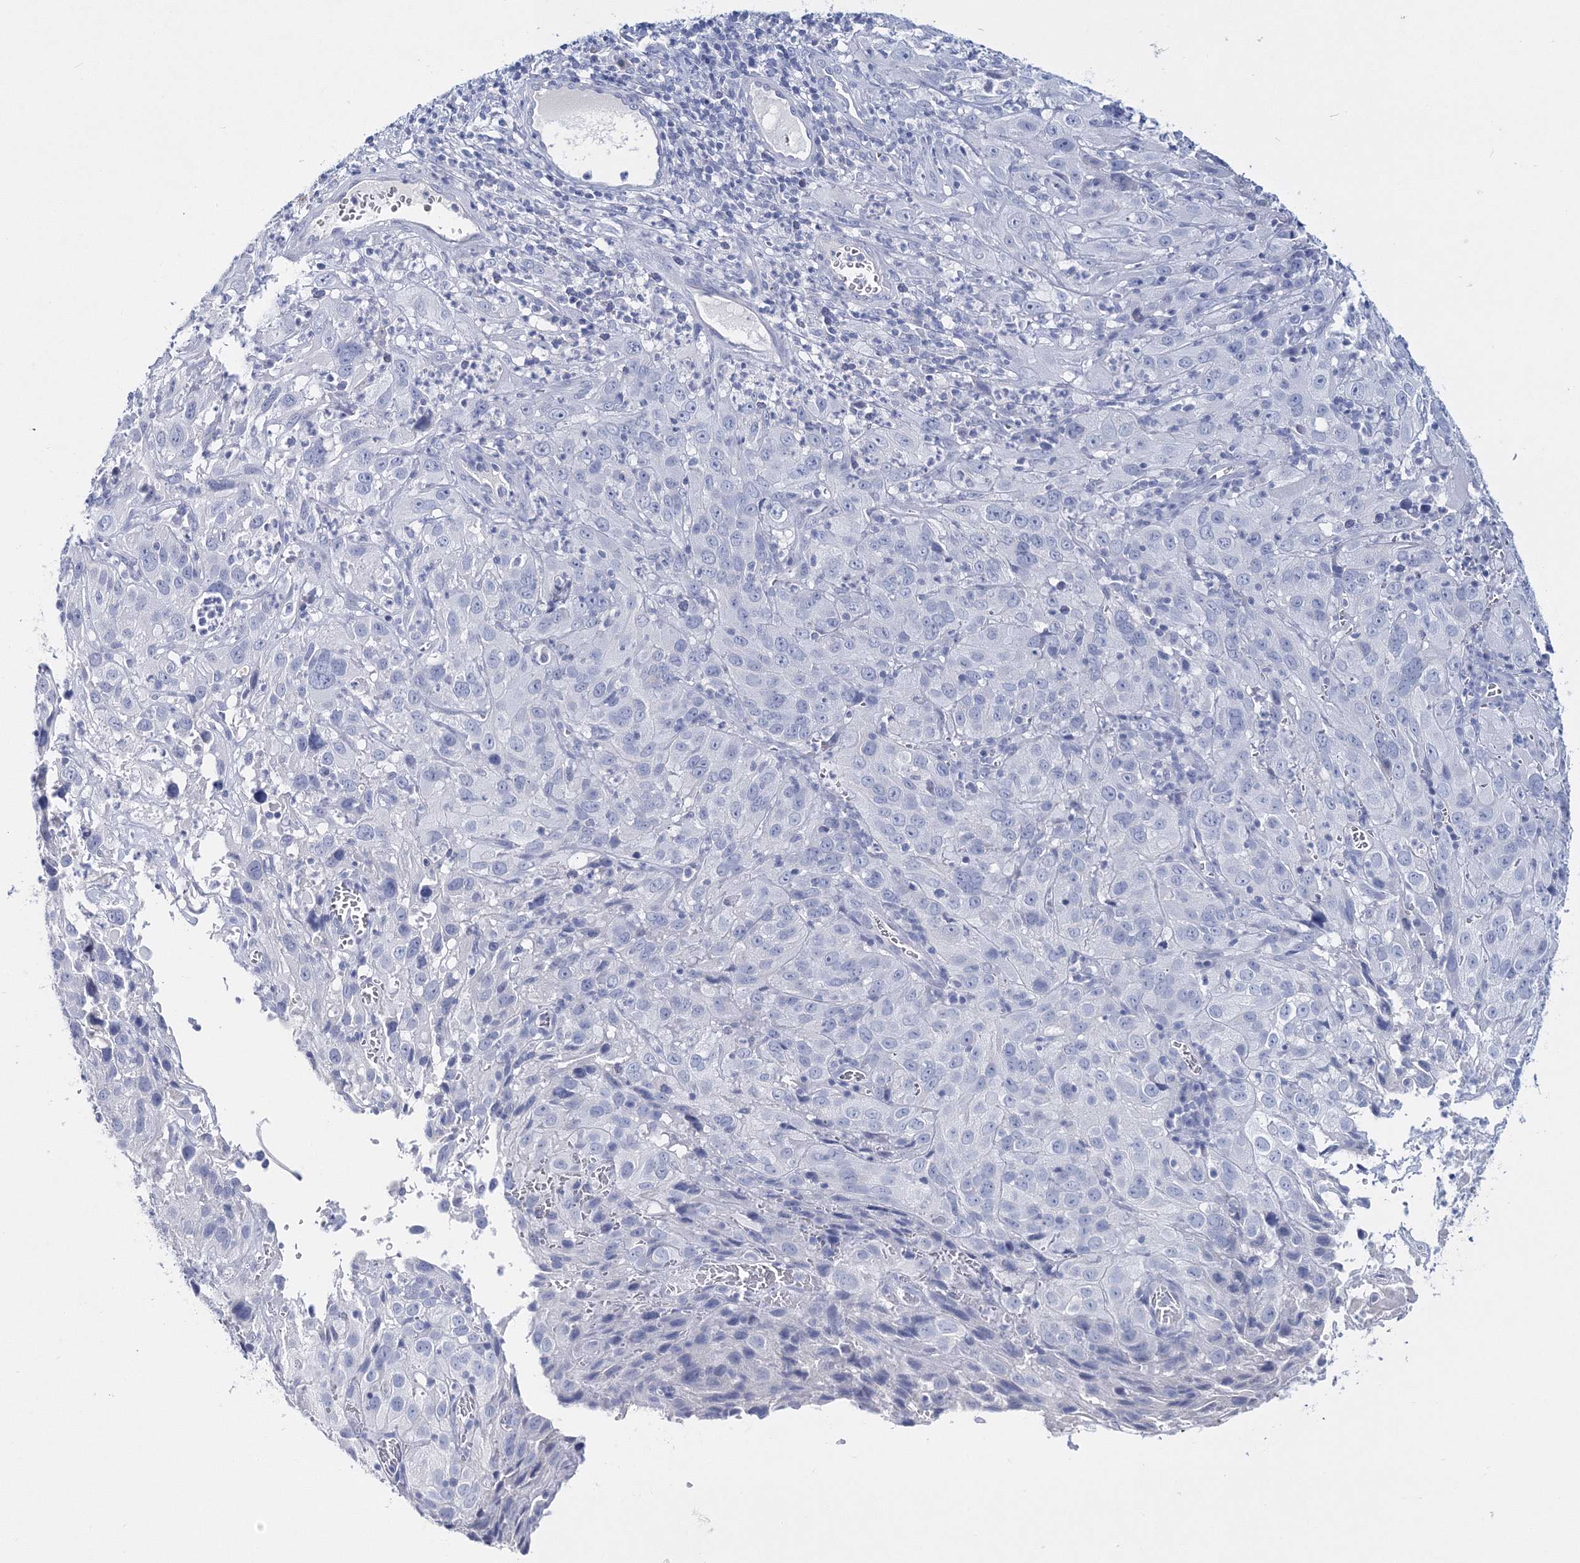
{"staining": {"intensity": "negative", "quantity": "none", "location": "none"}, "tissue": "cervical cancer", "cell_type": "Tumor cells", "image_type": "cancer", "snomed": [{"axis": "morphology", "description": "Squamous cell carcinoma, NOS"}, {"axis": "topography", "description": "Cervix"}], "caption": "Immunohistochemistry (IHC) of cervical cancer (squamous cell carcinoma) exhibits no positivity in tumor cells.", "gene": "MYOZ2", "patient": {"sex": "female", "age": 32}}